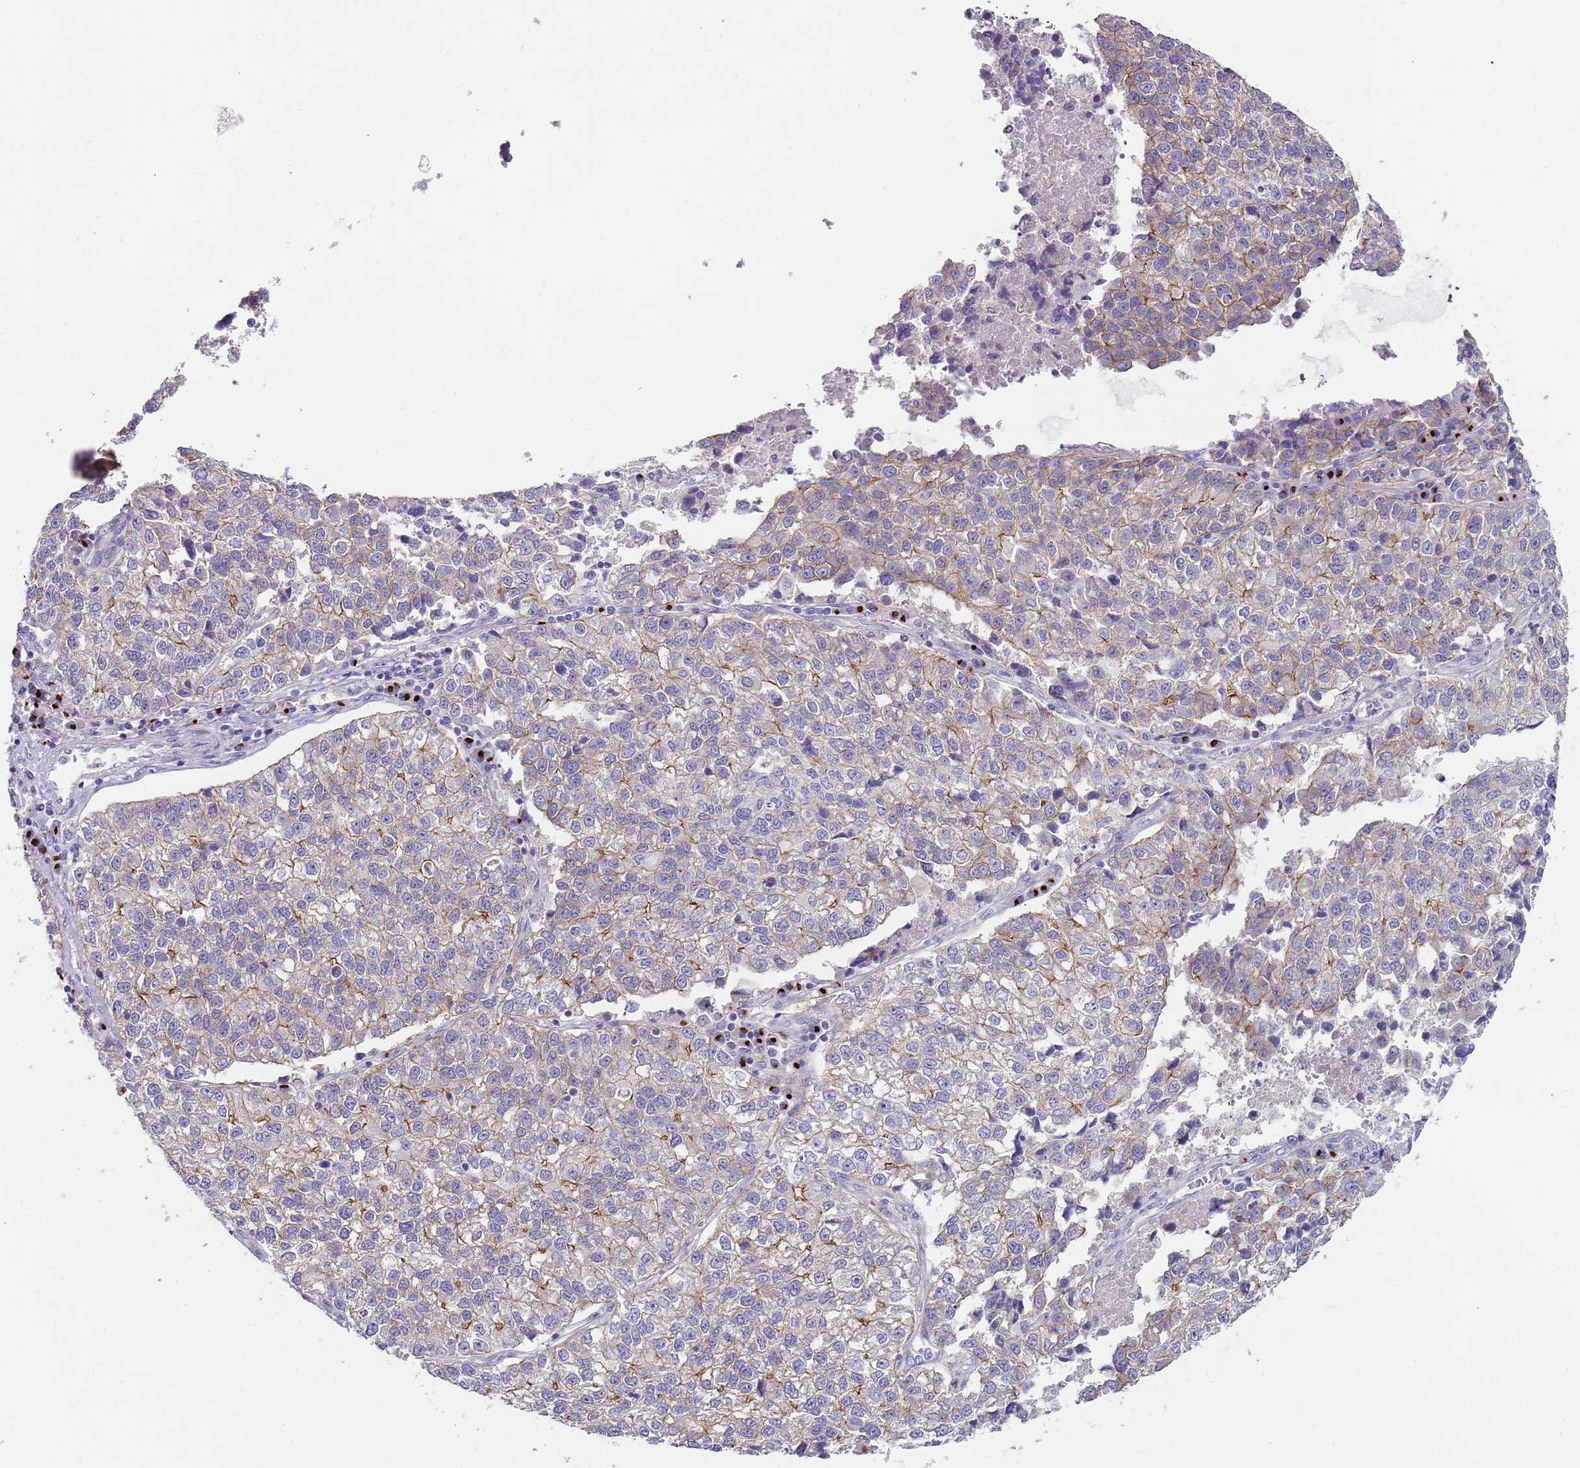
{"staining": {"intensity": "moderate", "quantity": "<25%", "location": "cytoplasmic/membranous"}, "tissue": "lung cancer", "cell_type": "Tumor cells", "image_type": "cancer", "snomed": [{"axis": "morphology", "description": "Adenocarcinoma, NOS"}, {"axis": "topography", "description": "Lung"}], "caption": "Adenocarcinoma (lung) stained with IHC displays moderate cytoplasmic/membranous expression in approximately <25% of tumor cells. (brown staining indicates protein expression, while blue staining denotes nuclei).", "gene": "C2CD3", "patient": {"sex": "male", "age": 49}}